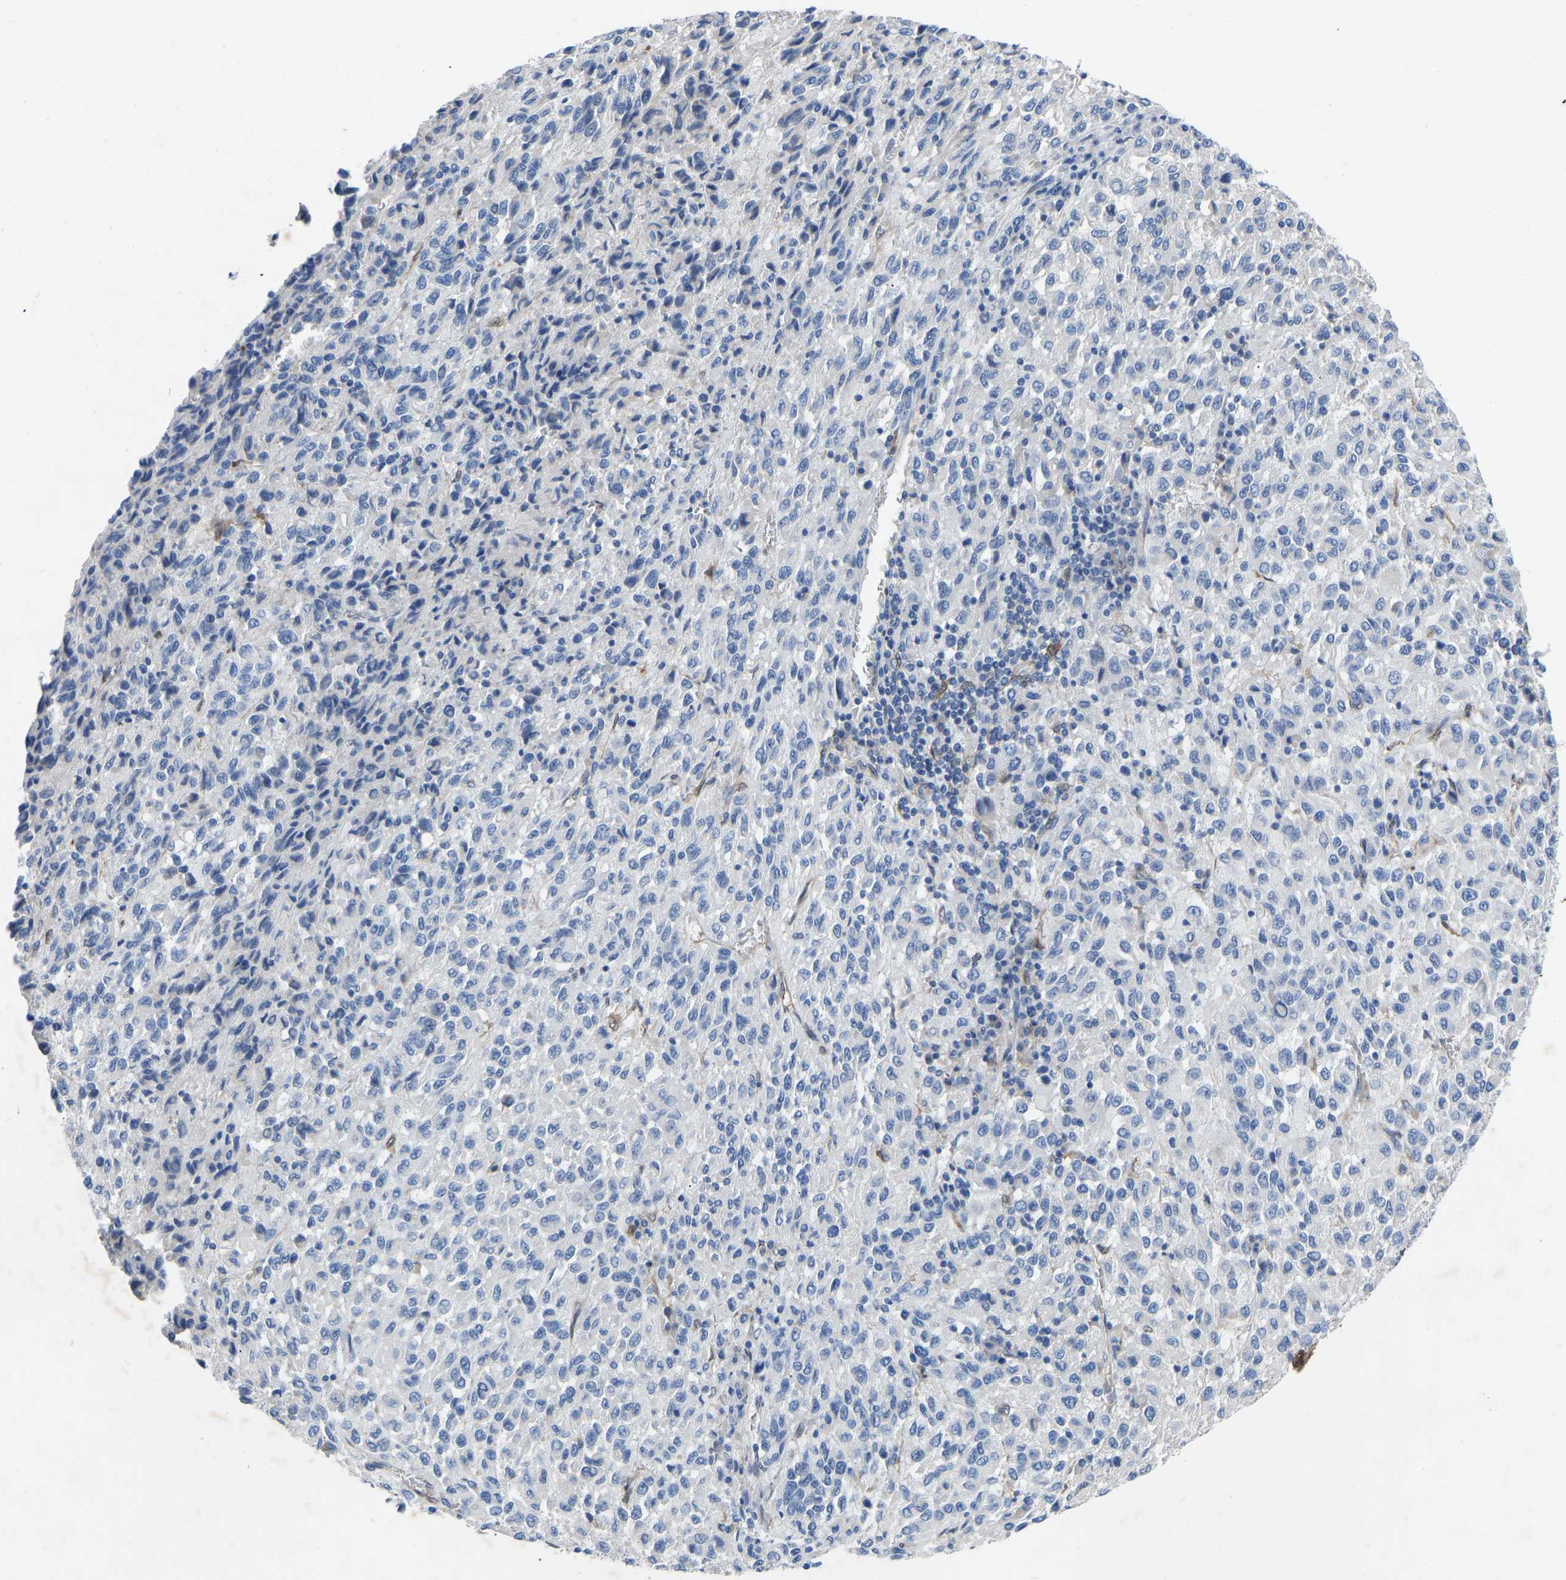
{"staining": {"intensity": "negative", "quantity": "none", "location": "none"}, "tissue": "melanoma", "cell_type": "Tumor cells", "image_type": "cancer", "snomed": [{"axis": "morphology", "description": "Malignant melanoma, Metastatic site"}, {"axis": "topography", "description": "Lung"}], "caption": "Immunohistochemistry (IHC) histopathology image of neoplastic tissue: human malignant melanoma (metastatic site) stained with DAB (3,3'-diaminobenzidine) shows no significant protein expression in tumor cells.", "gene": "RBP1", "patient": {"sex": "male", "age": 64}}